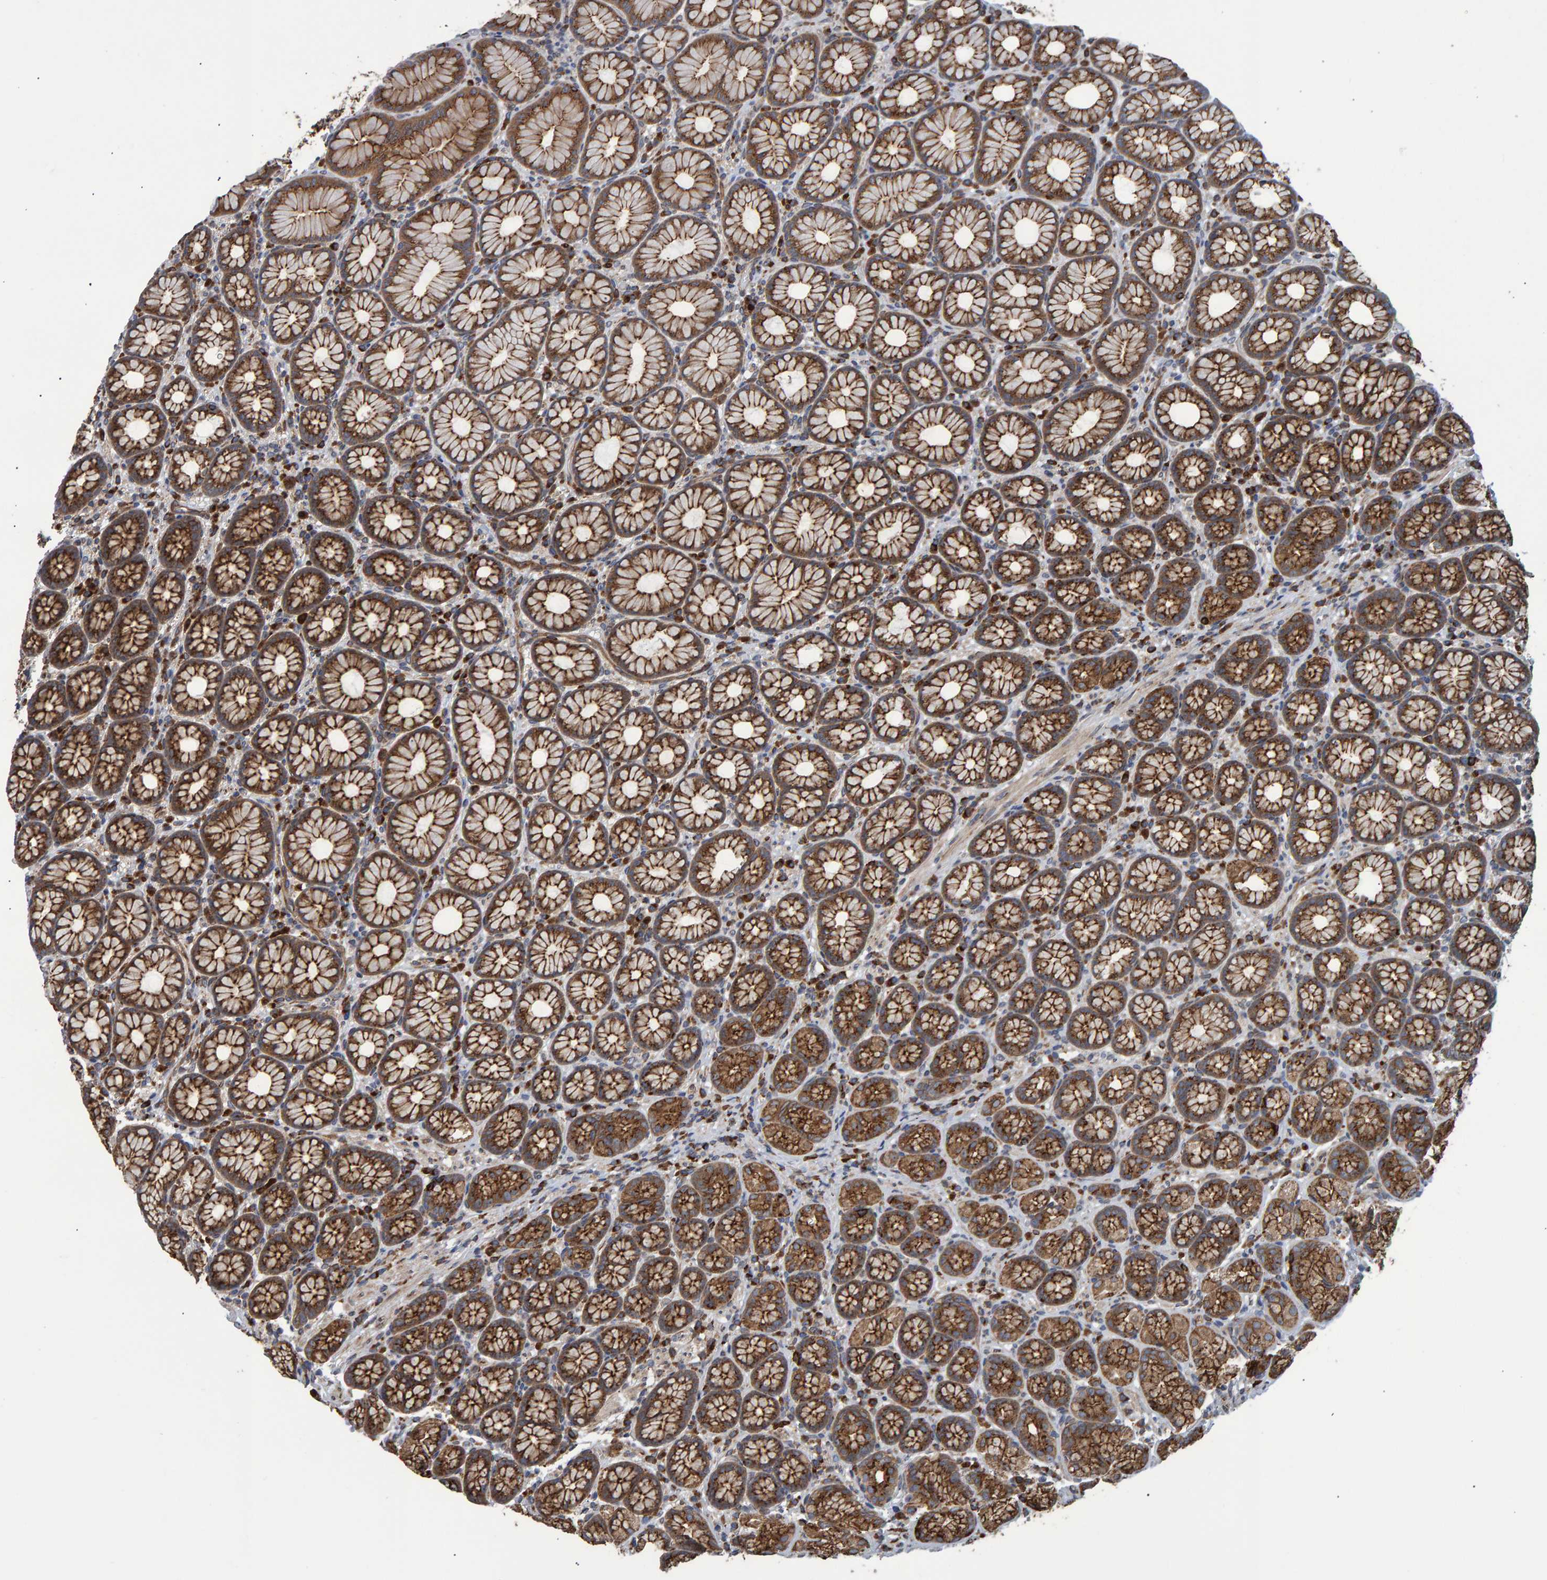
{"staining": {"intensity": "strong", "quantity": ">75%", "location": "cytoplasmic/membranous"}, "tissue": "stomach", "cell_type": "Glandular cells", "image_type": "normal", "snomed": [{"axis": "morphology", "description": "Normal tissue, NOS"}, {"axis": "topography", "description": "Stomach"}], "caption": "Immunohistochemical staining of unremarkable human stomach demonstrates high levels of strong cytoplasmic/membranous staining in approximately >75% of glandular cells. The protein is shown in brown color, while the nuclei are stained blue.", "gene": "FAM117A", "patient": {"sex": "male", "age": 42}}